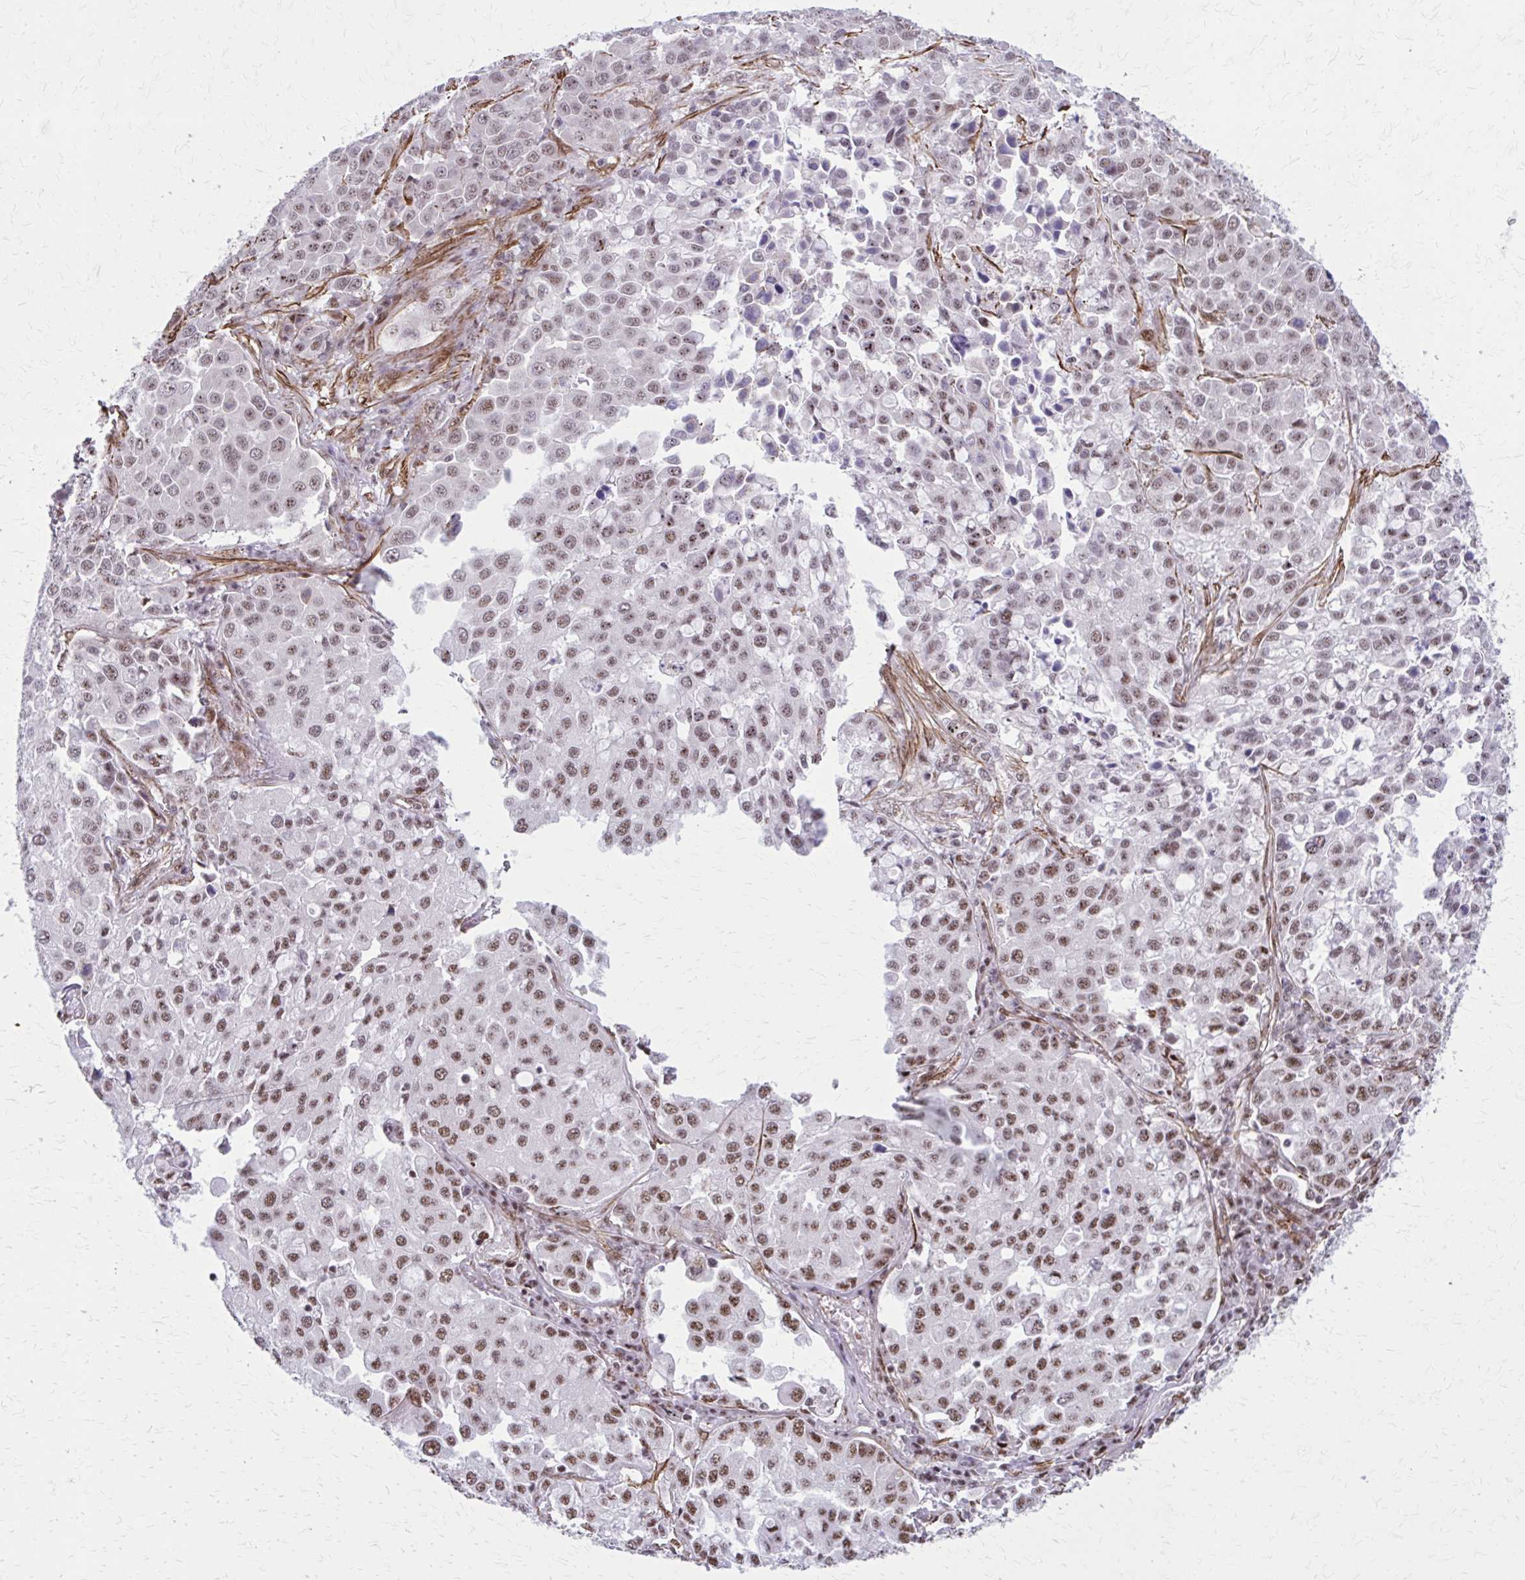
{"staining": {"intensity": "moderate", "quantity": ">75%", "location": "nuclear"}, "tissue": "lung cancer", "cell_type": "Tumor cells", "image_type": "cancer", "snomed": [{"axis": "morphology", "description": "Adenocarcinoma, NOS"}, {"axis": "morphology", "description": "Adenocarcinoma, metastatic, NOS"}, {"axis": "topography", "description": "Lymph node"}, {"axis": "topography", "description": "Lung"}], "caption": "This is a micrograph of IHC staining of lung cancer, which shows moderate expression in the nuclear of tumor cells.", "gene": "NRBF2", "patient": {"sex": "female", "age": 65}}